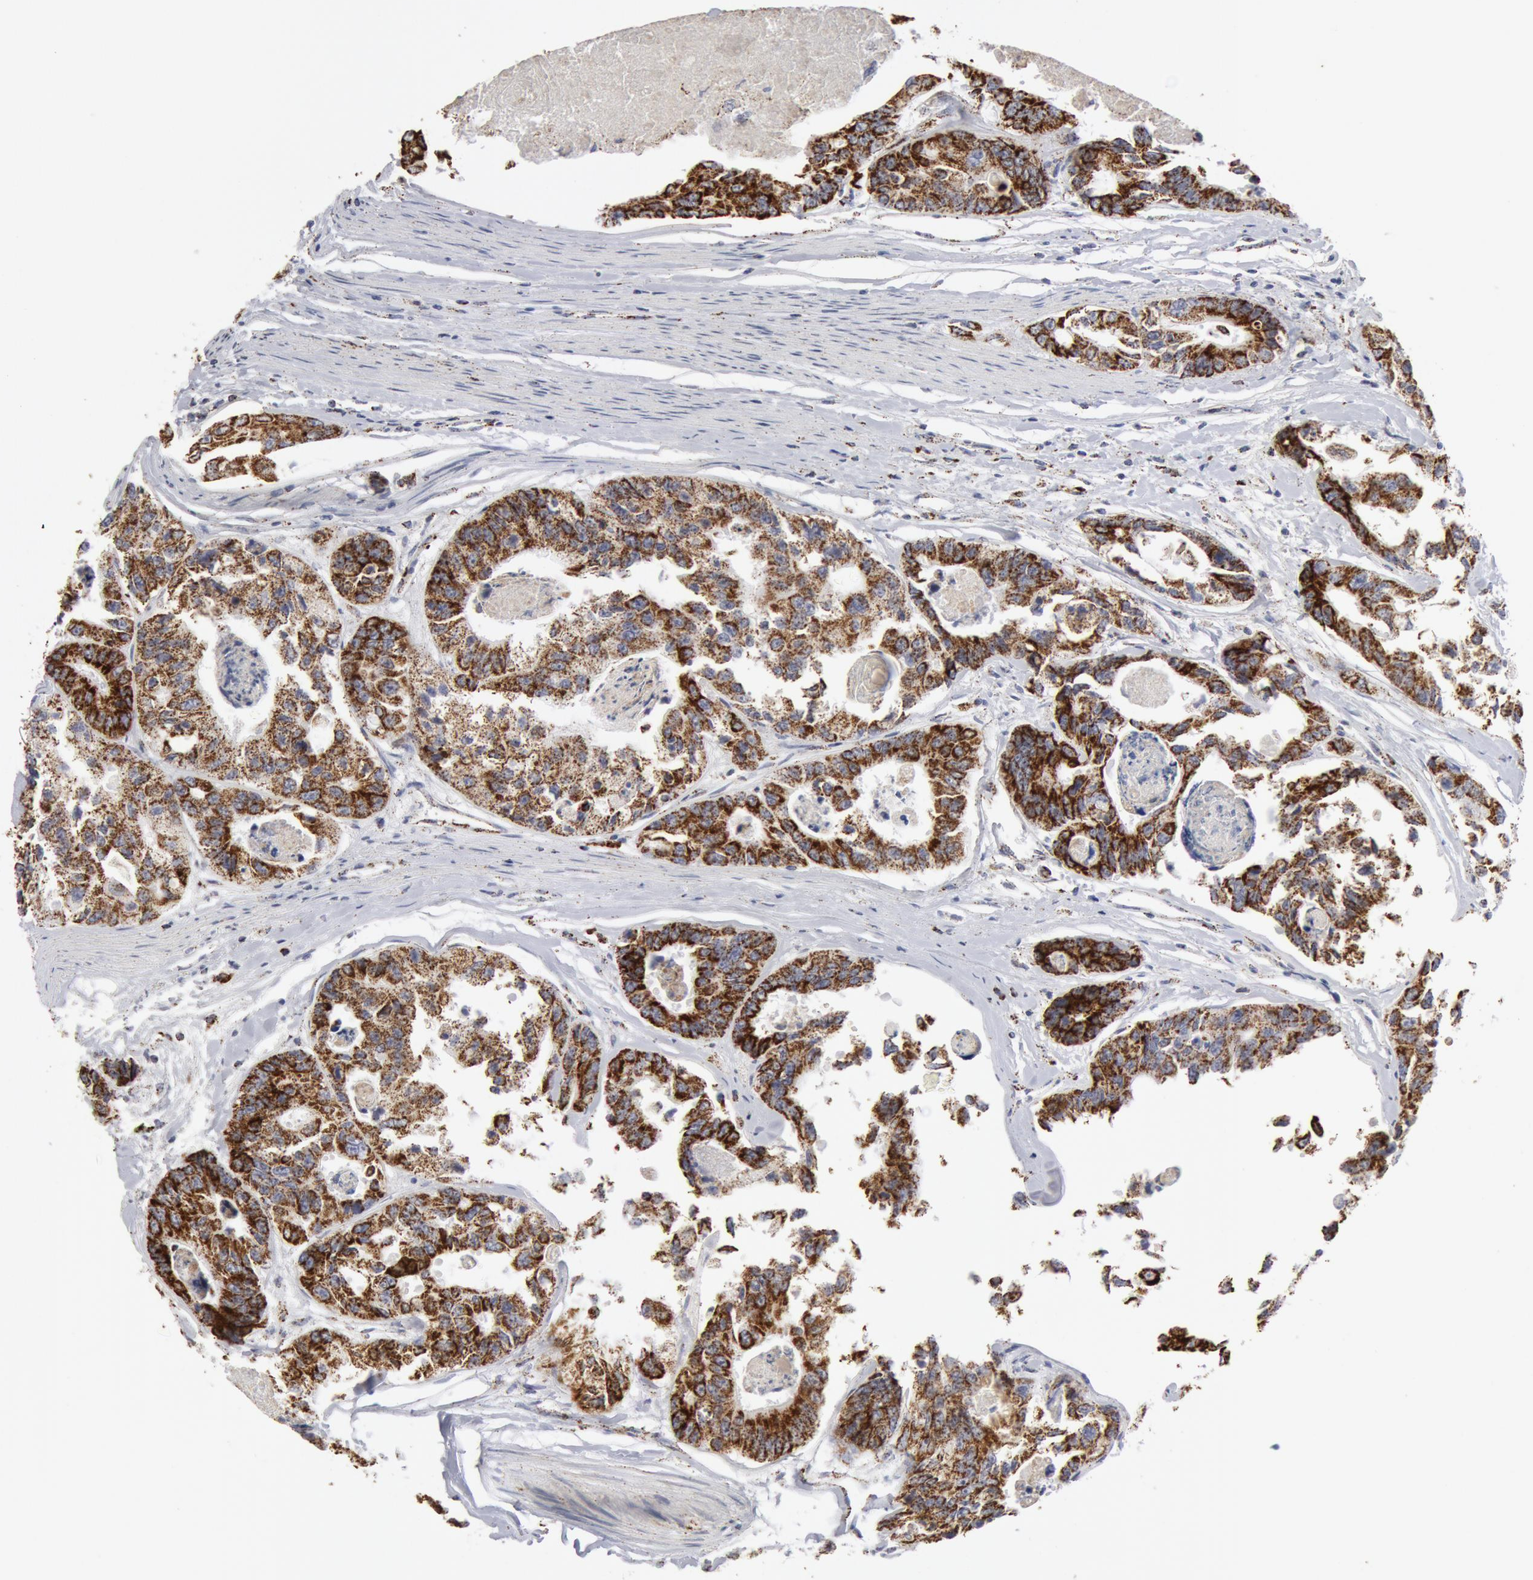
{"staining": {"intensity": "strong", "quantity": ">75%", "location": "cytoplasmic/membranous"}, "tissue": "colorectal cancer", "cell_type": "Tumor cells", "image_type": "cancer", "snomed": [{"axis": "morphology", "description": "Adenocarcinoma, NOS"}, {"axis": "topography", "description": "Colon"}], "caption": "Adenocarcinoma (colorectal) was stained to show a protein in brown. There is high levels of strong cytoplasmic/membranous staining in approximately >75% of tumor cells.", "gene": "ATP5F1B", "patient": {"sex": "female", "age": 86}}